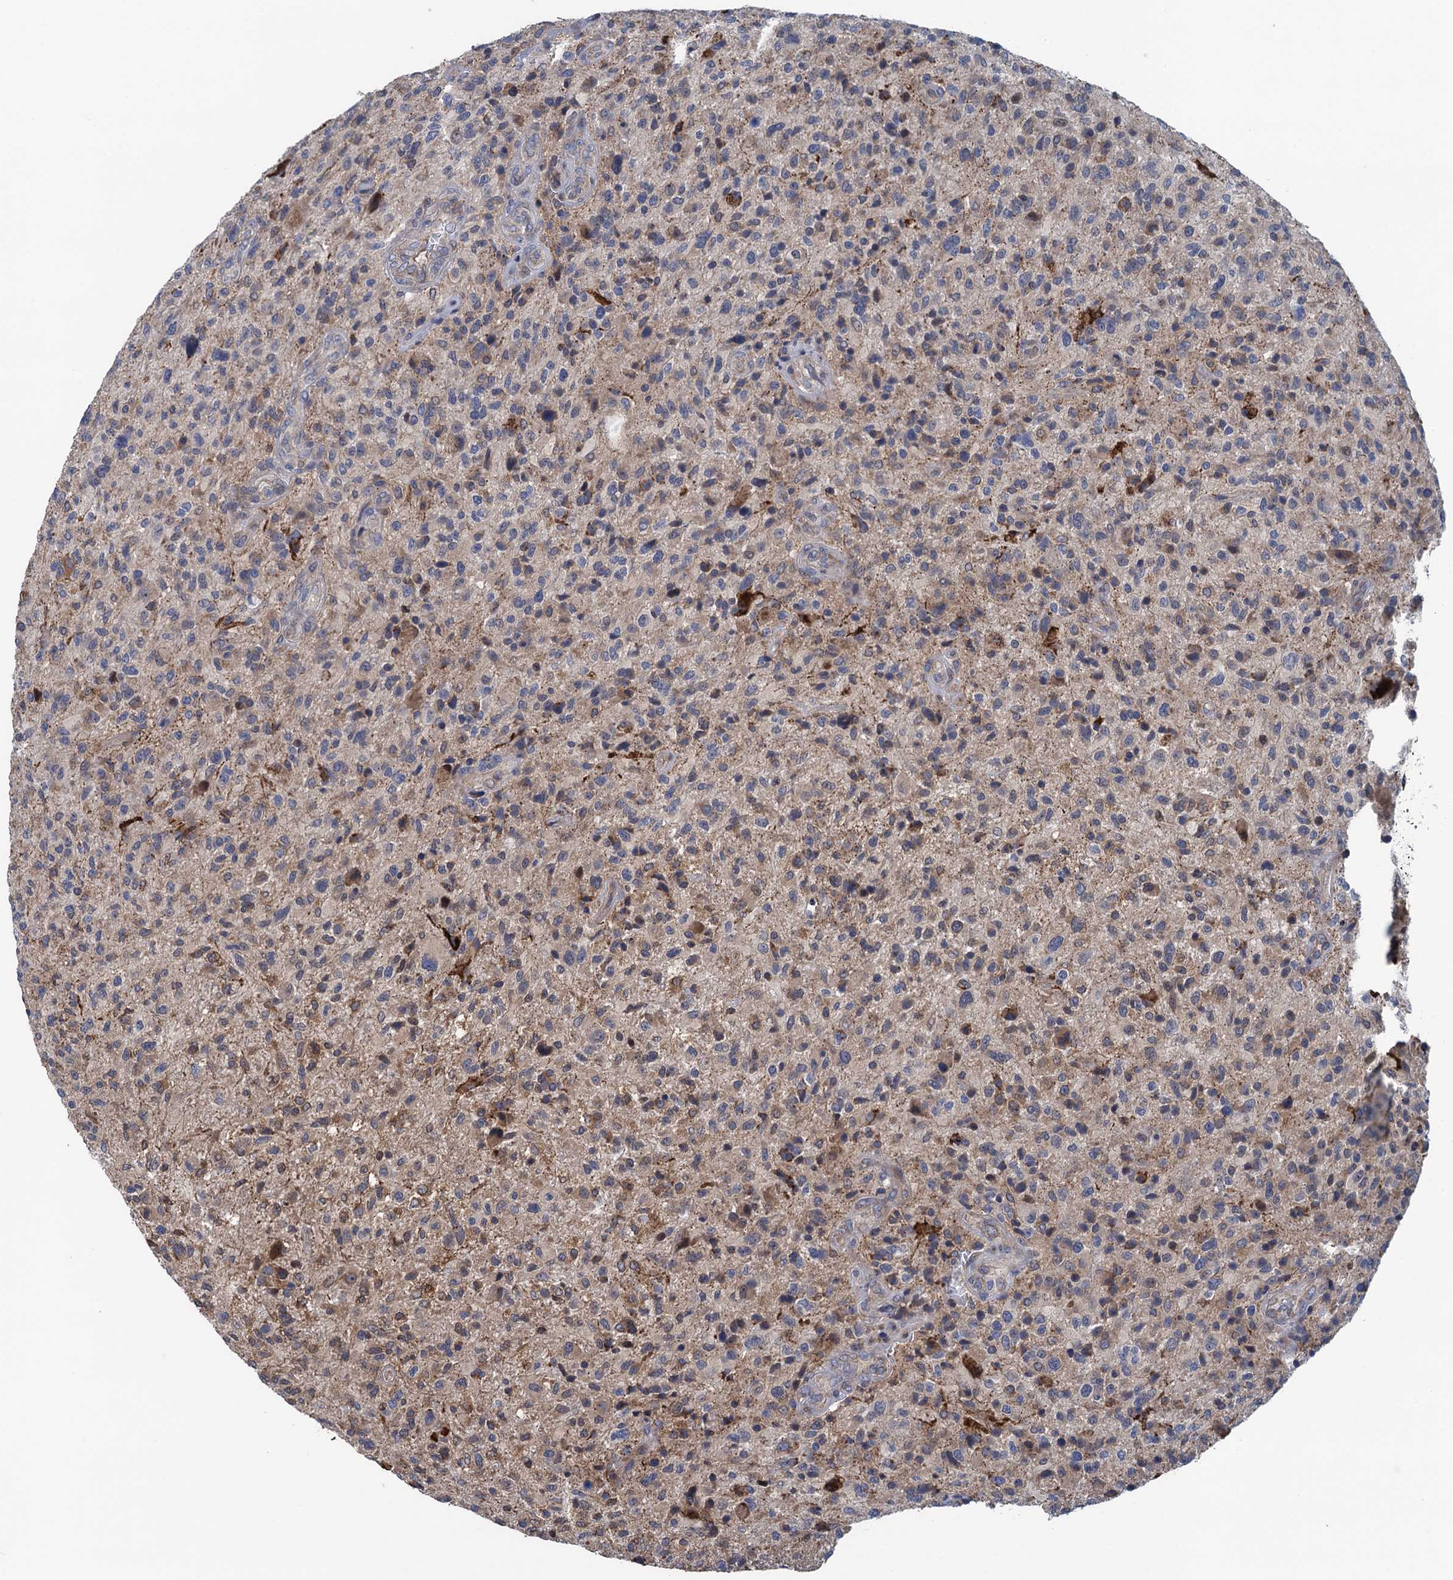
{"staining": {"intensity": "weak", "quantity": "<25%", "location": "cytoplasmic/membranous"}, "tissue": "glioma", "cell_type": "Tumor cells", "image_type": "cancer", "snomed": [{"axis": "morphology", "description": "Glioma, malignant, High grade"}, {"axis": "topography", "description": "Brain"}], "caption": "The immunohistochemistry (IHC) micrograph has no significant positivity in tumor cells of malignant glioma (high-grade) tissue.", "gene": "CNTN5", "patient": {"sex": "male", "age": 47}}